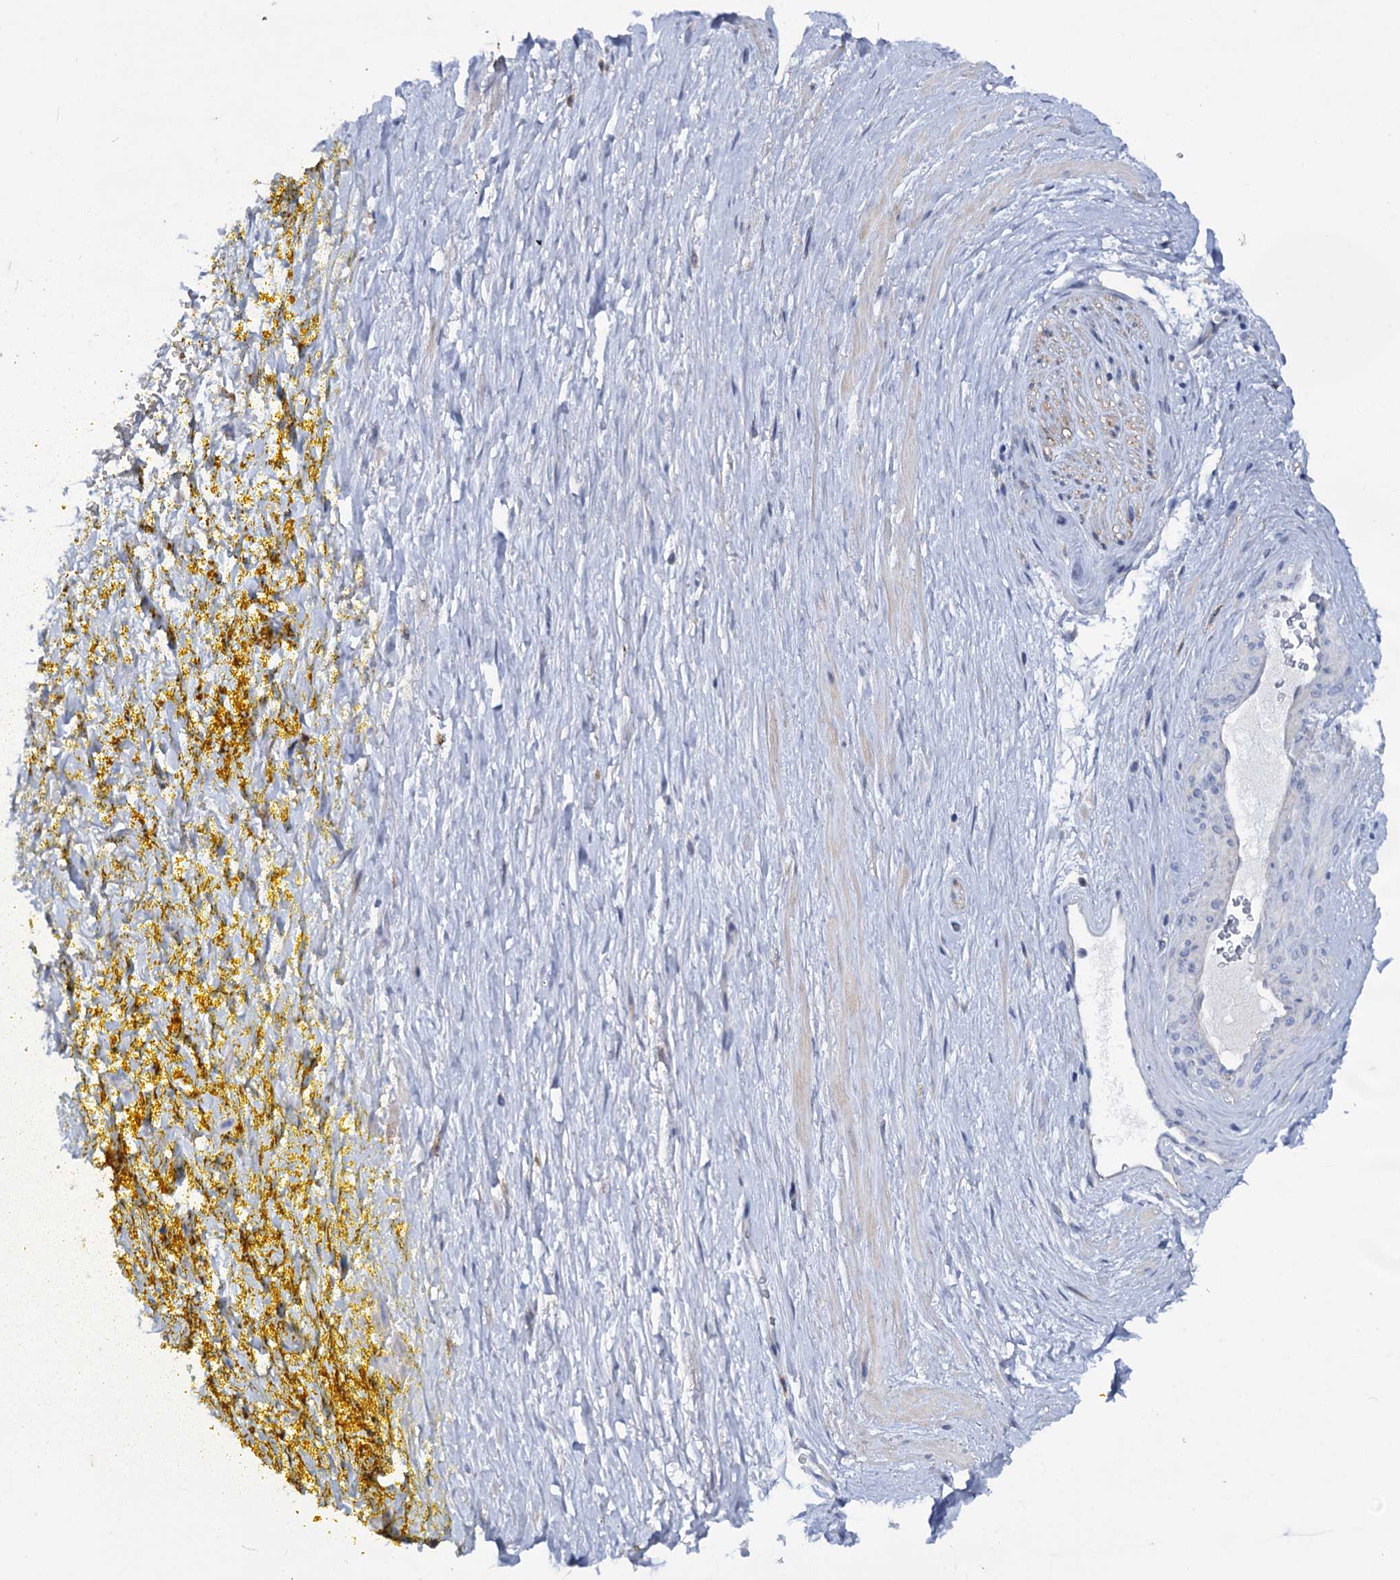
{"staining": {"intensity": "moderate", "quantity": ">75%", "location": "cytoplasmic/membranous"}, "tissue": "adipose tissue", "cell_type": "Adipocytes", "image_type": "normal", "snomed": [{"axis": "morphology", "description": "Normal tissue, NOS"}, {"axis": "morphology", "description": "Adenocarcinoma, Low grade"}, {"axis": "topography", "description": "Prostate"}, {"axis": "topography", "description": "Peripheral nerve tissue"}], "caption": "Adipose tissue stained for a protein demonstrates moderate cytoplasmic/membranous positivity in adipocytes. Immunohistochemistry (ihc) stains the protein in brown and the nuclei are stained blue.", "gene": "MID1IP1", "patient": {"sex": "male", "age": 63}}